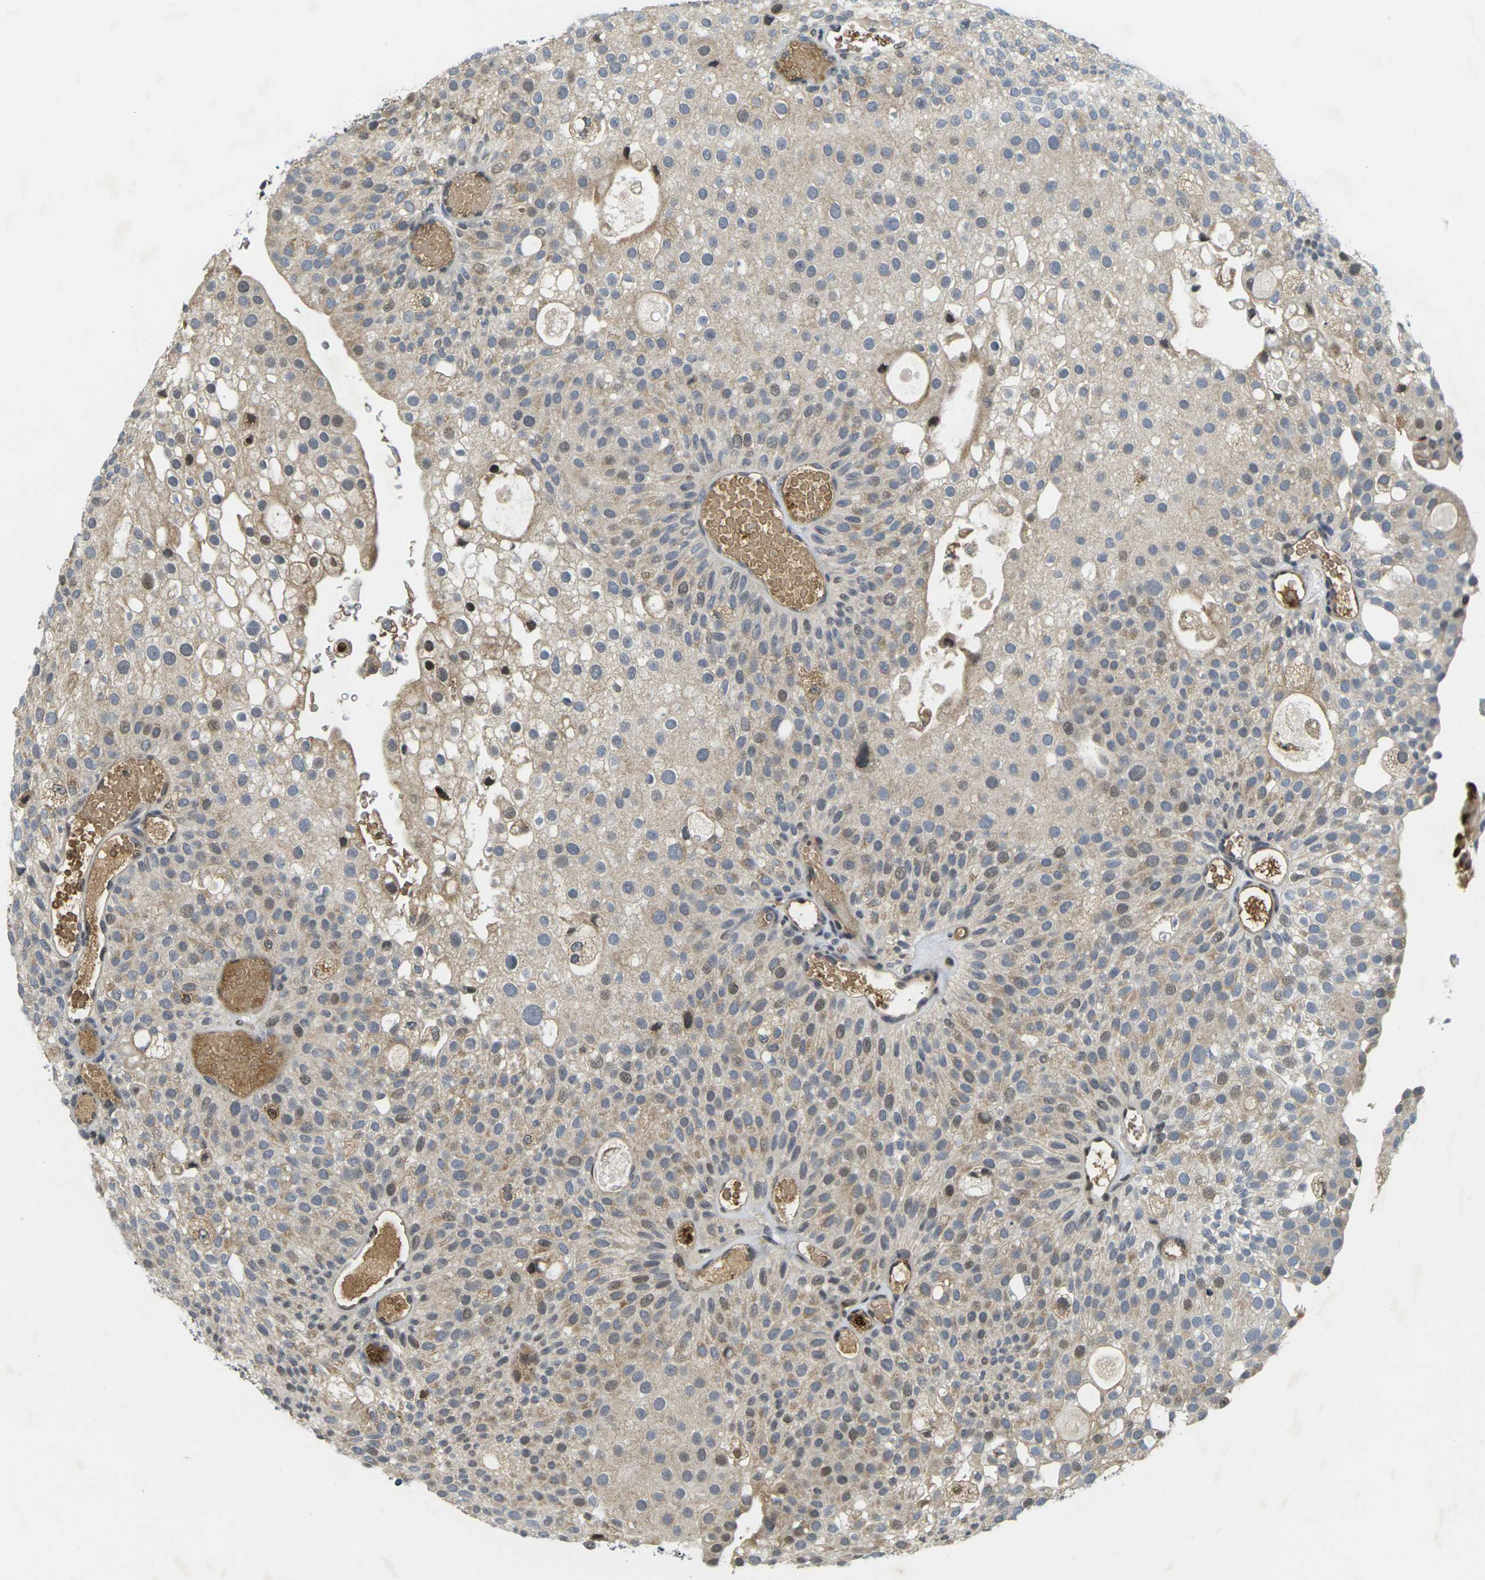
{"staining": {"intensity": "weak", "quantity": ">75%", "location": "cytoplasmic/membranous"}, "tissue": "urothelial cancer", "cell_type": "Tumor cells", "image_type": "cancer", "snomed": [{"axis": "morphology", "description": "Urothelial carcinoma, Low grade"}, {"axis": "topography", "description": "Urinary bladder"}], "caption": "Immunohistochemical staining of human low-grade urothelial carcinoma reveals low levels of weak cytoplasmic/membranous staining in approximately >75% of tumor cells. (DAB (3,3'-diaminobenzidine) IHC, brown staining for protein, blue staining for nuclei).", "gene": "C1QC", "patient": {"sex": "male", "age": 78}}